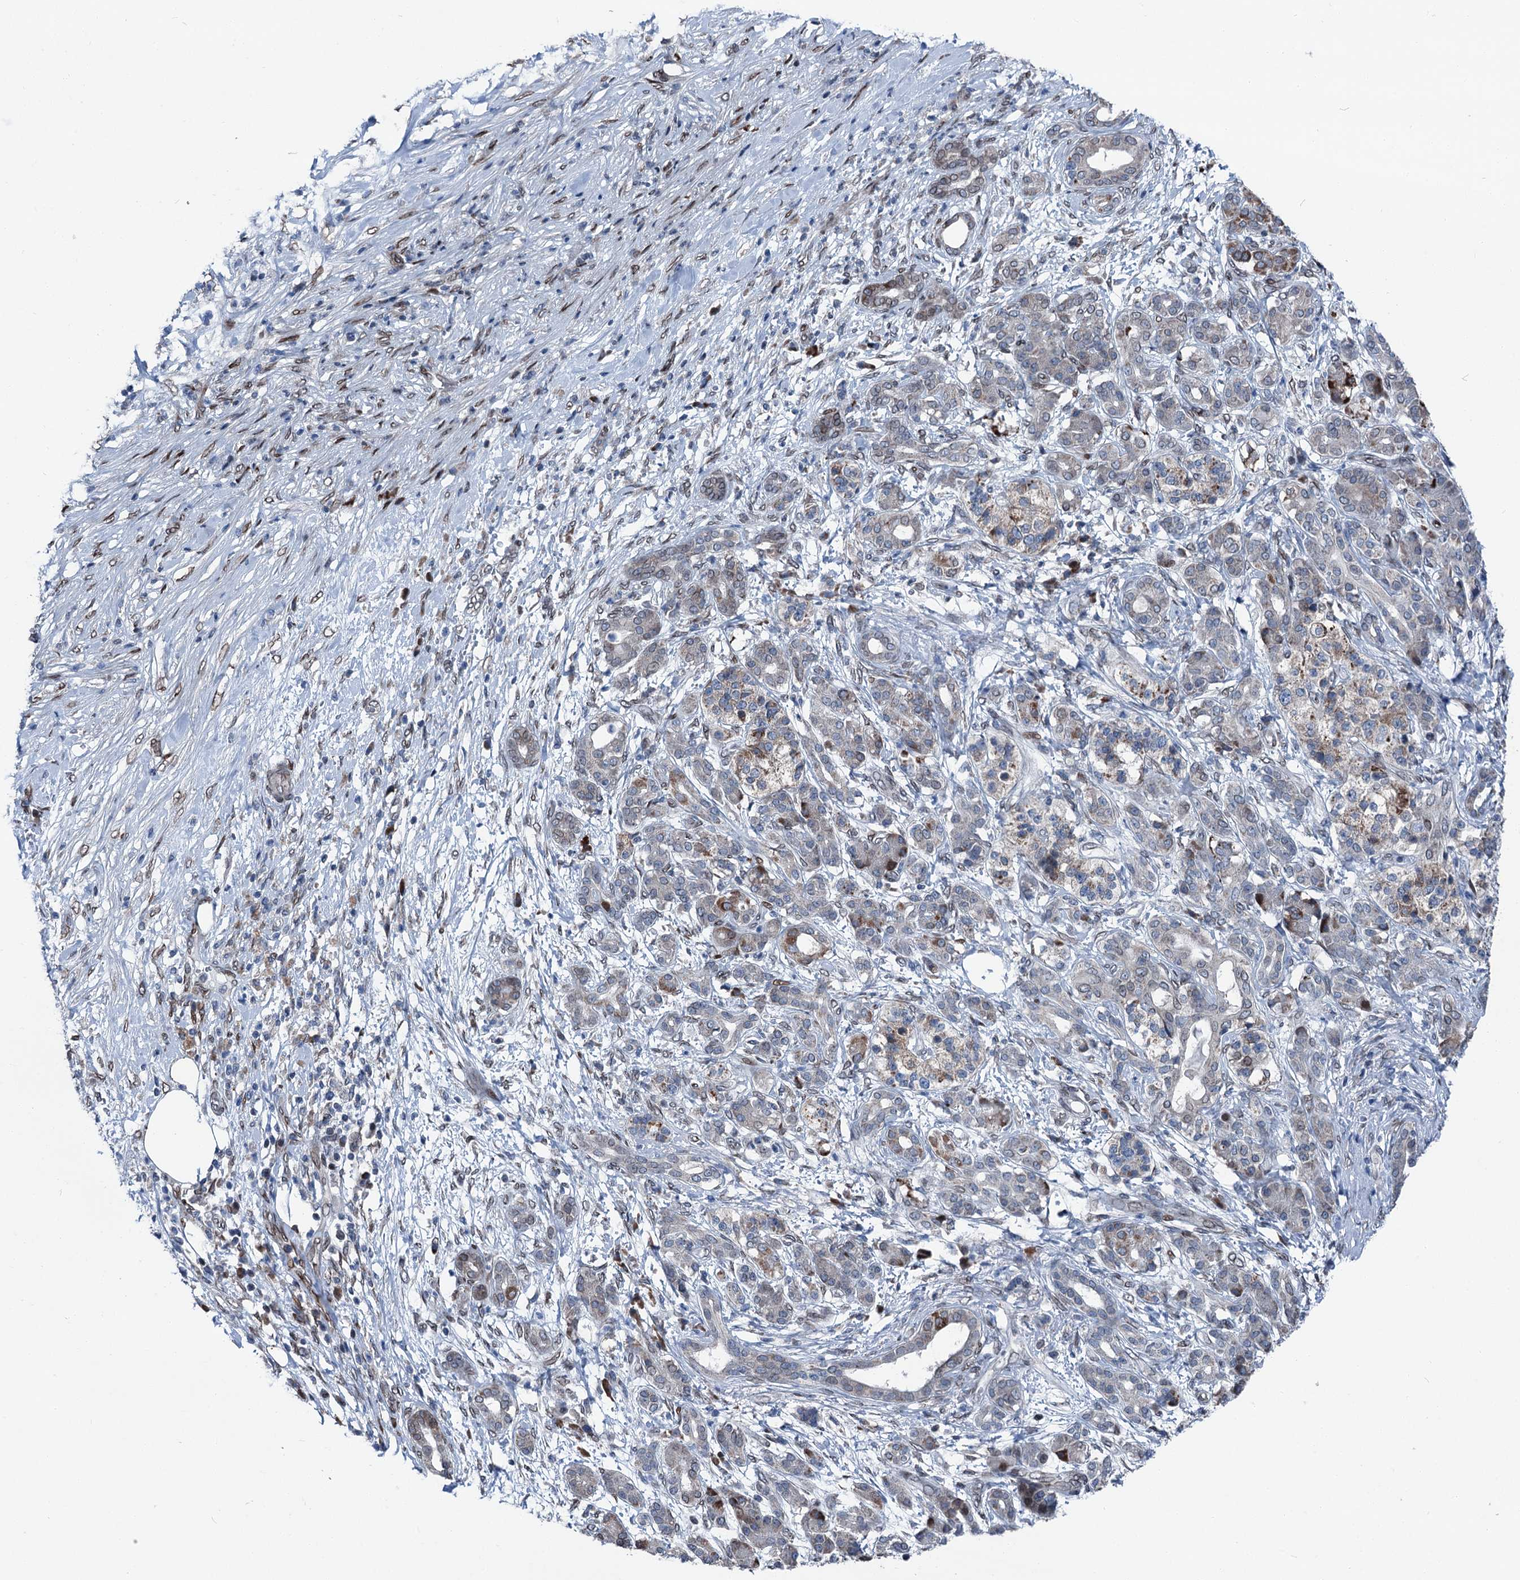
{"staining": {"intensity": "weak", "quantity": "<25%", "location": "cytoplasmic/membranous"}, "tissue": "pancreatic cancer", "cell_type": "Tumor cells", "image_type": "cancer", "snomed": [{"axis": "morphology", "description": "Adenocarcinoma, NOS"}, {"axis": "topography", "description": "Pancreas"}], "caption": "An immunohistochemistry micrograph of pancreatic cancer is shown. There is no staining in tumor cells of pancreatic cancer.", "gene": "MRPL14", "patient": {"sex": "female", "age": 55}}